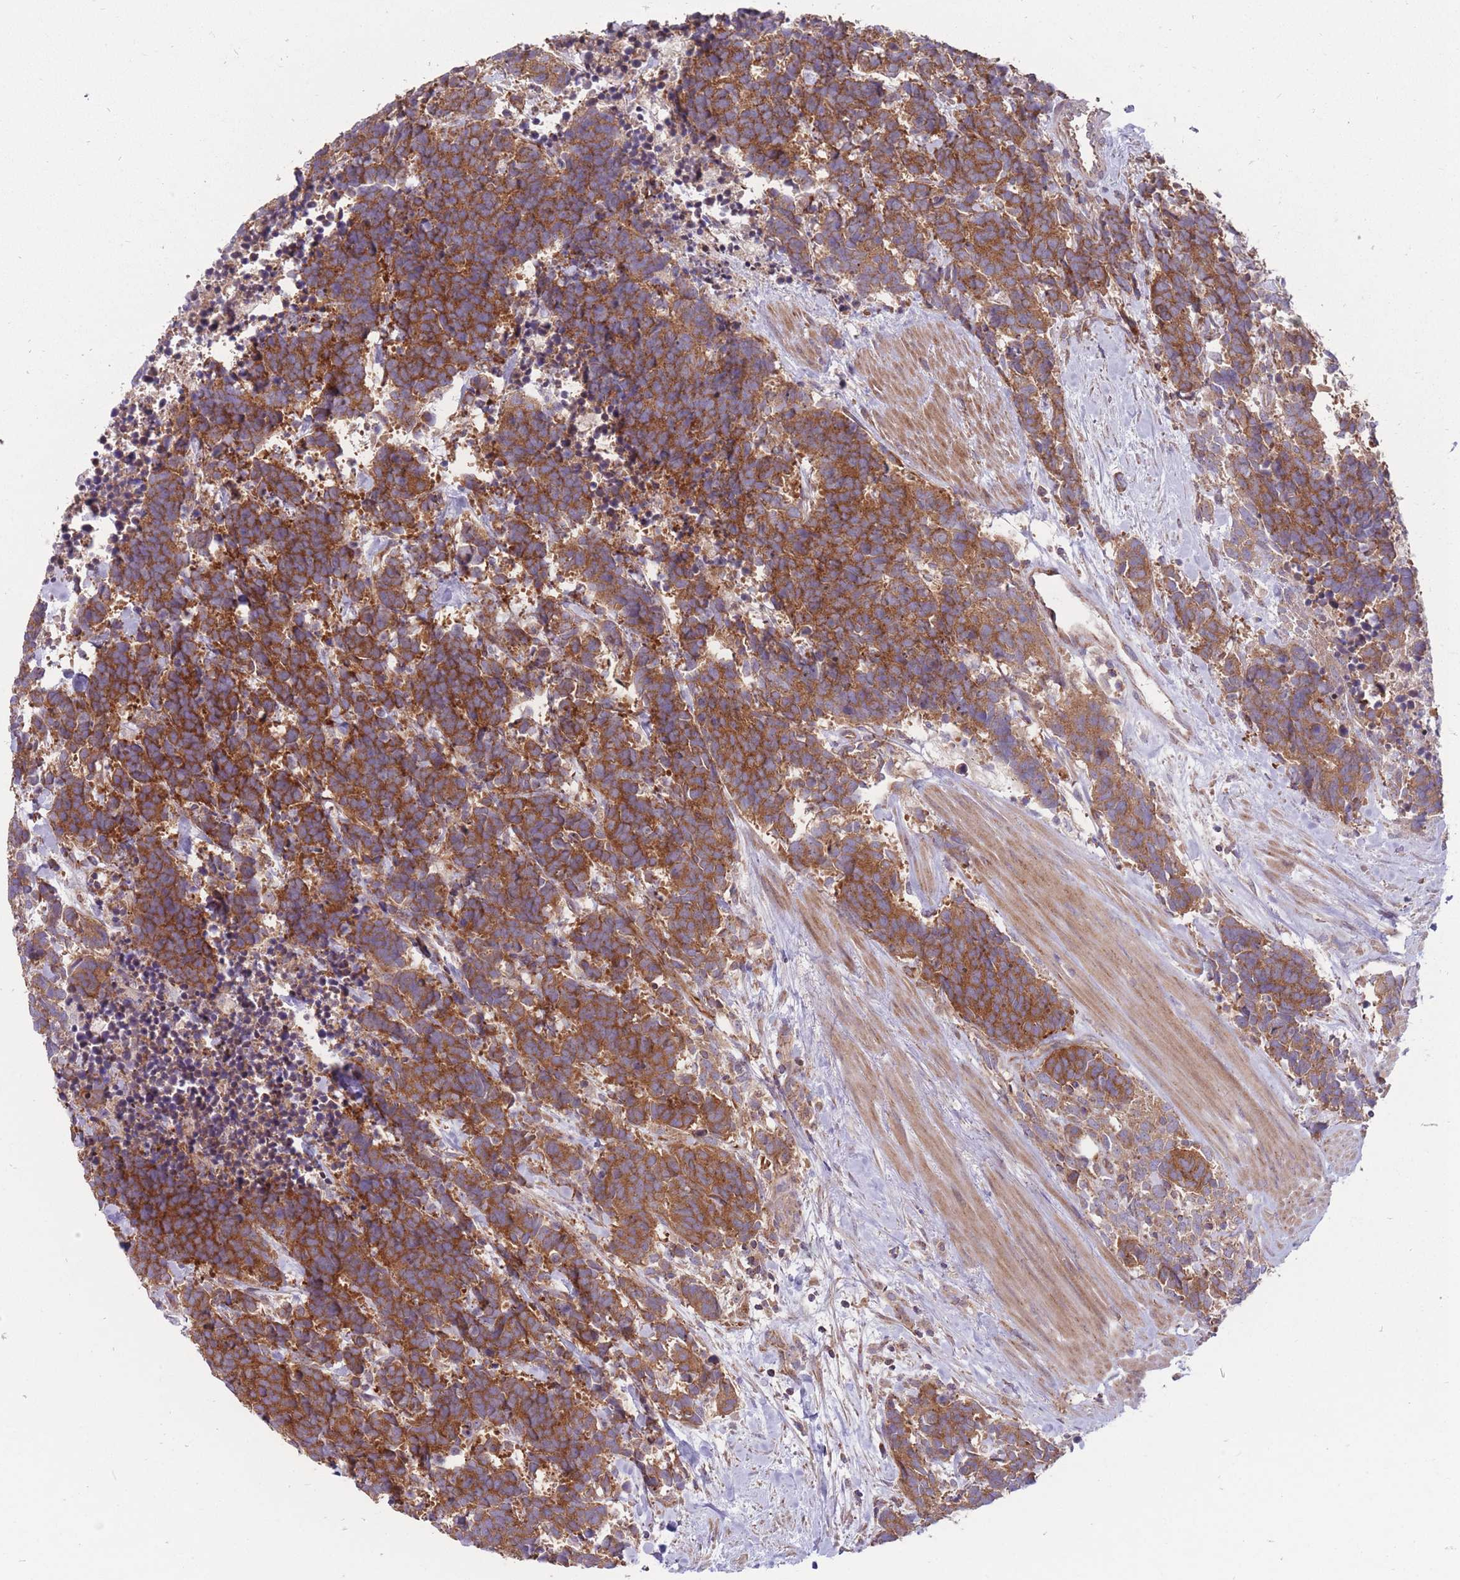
{"staining": {"intensity": "strong", "quantity": ">75%", "location": "cytoplasmic/membranous"}, "tissue": "carcinoid", "cell_type": "Tumor cells", "image_type": "cancer", "snomed": [{"axis": "morphology", "description": "Carcinoma, NOS"}, {"axis": "morphology", "description": "Carcinoid, malignant, NOS"}, {"axis": "topography", "description": "Prostate"}], "caption": "Carcinoma tissue shows strong cytoplasmic/membranous staining in about >75% of tumor cells, visualized by immunohistochemistry.", "gene": "ANKRD10", "patient": {"sex": "male", "age": 57}}